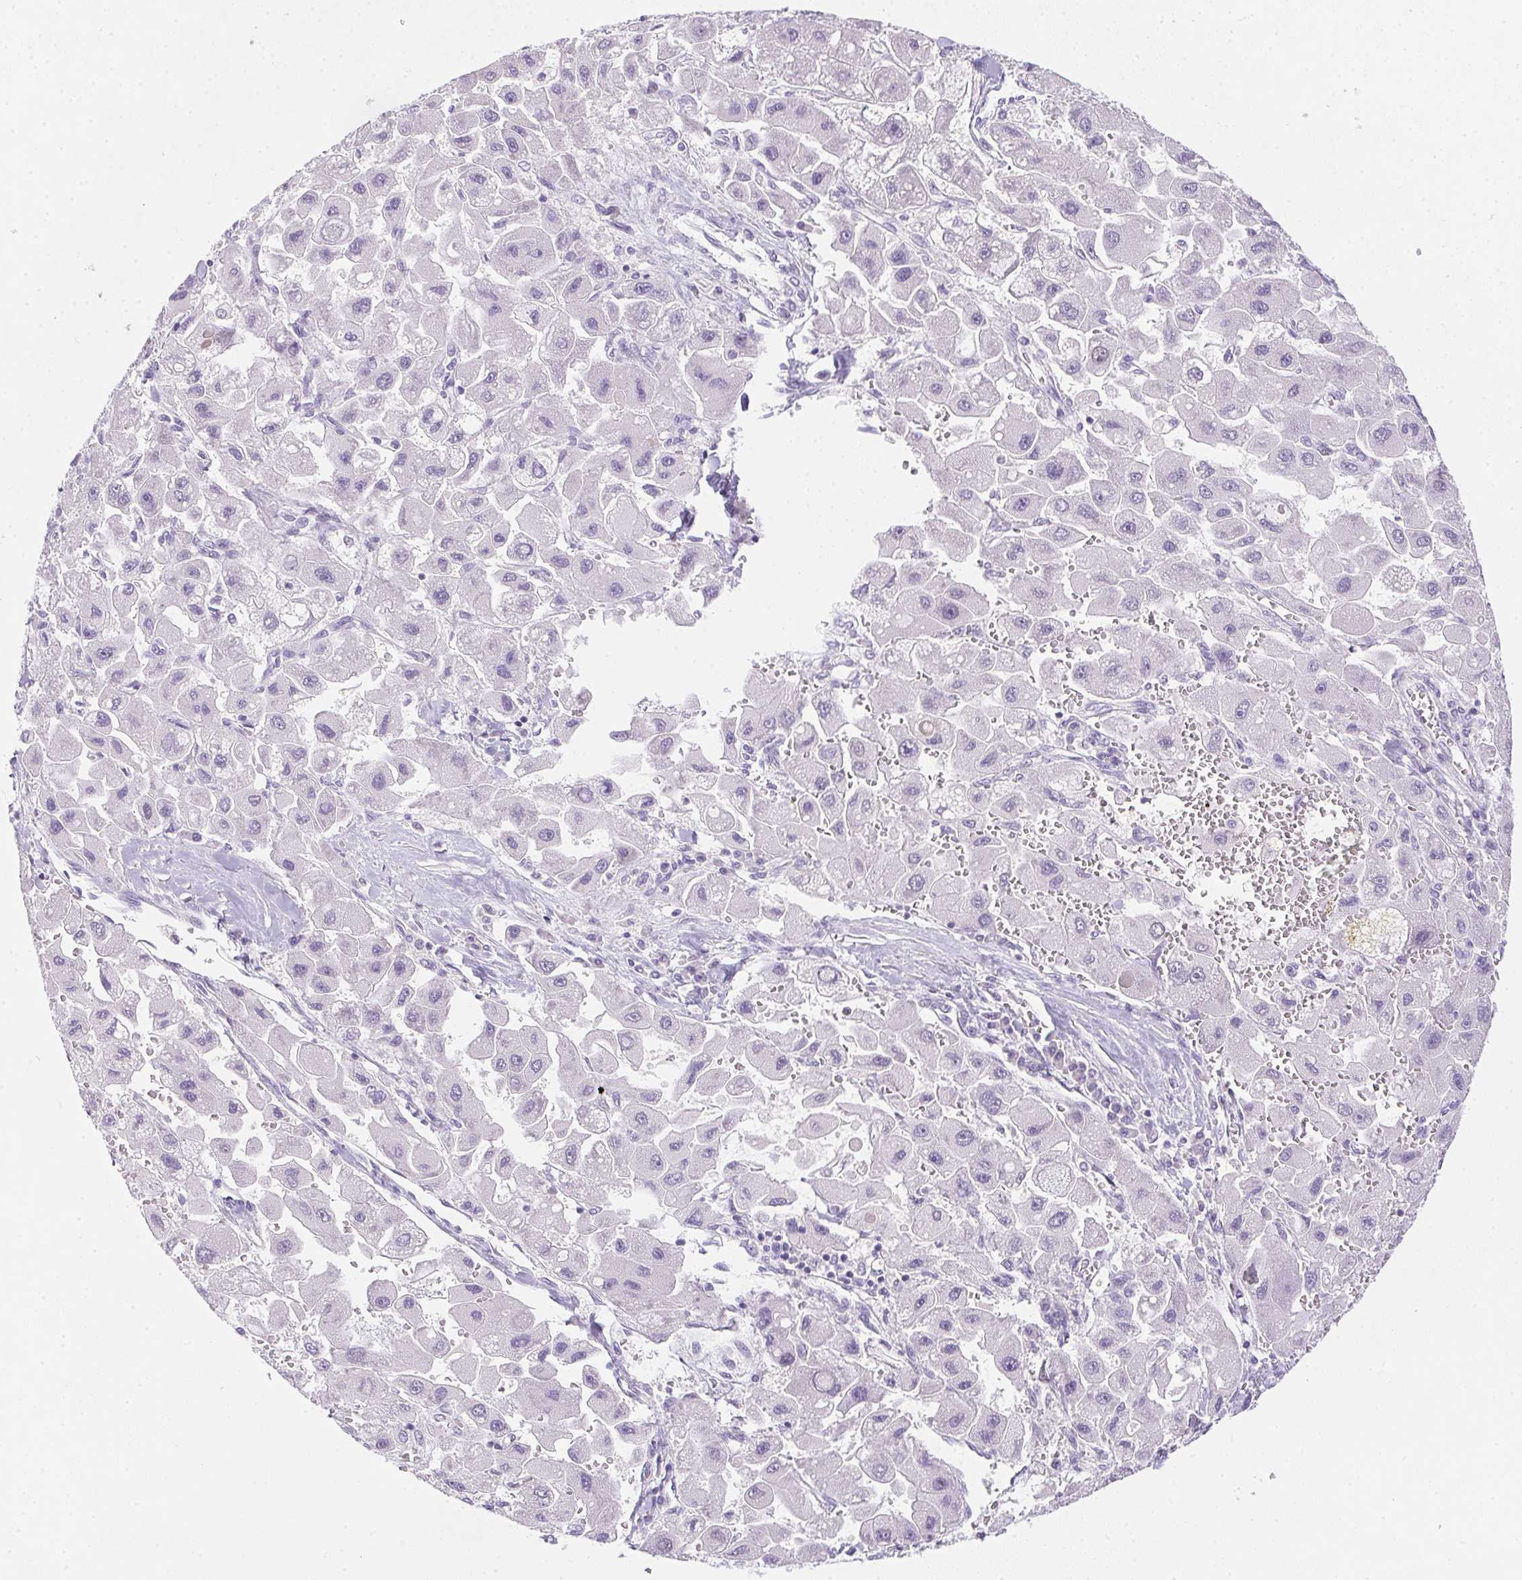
{"staining": {"intensity": "negative", "quantity": "none", "location": "none"}, "tissue": "liver cancer", "cell_type": "Tumor cells", "image_type": "cancer", "snomed": [{"axis": "morphology", "description": "Carcinoma, Hepatocellular, NOS"}, {"axis": "topography", "description": "Liver"}], "caption": "An IHC photomicrograph of liver cancer (hepatocellular carcinoma) is shown. There is no staining in tumor cells of liver cancer (hepatocellular carcinoma).", "gene": "HELLS", "patient": {"sex": "male", "age": 24}}